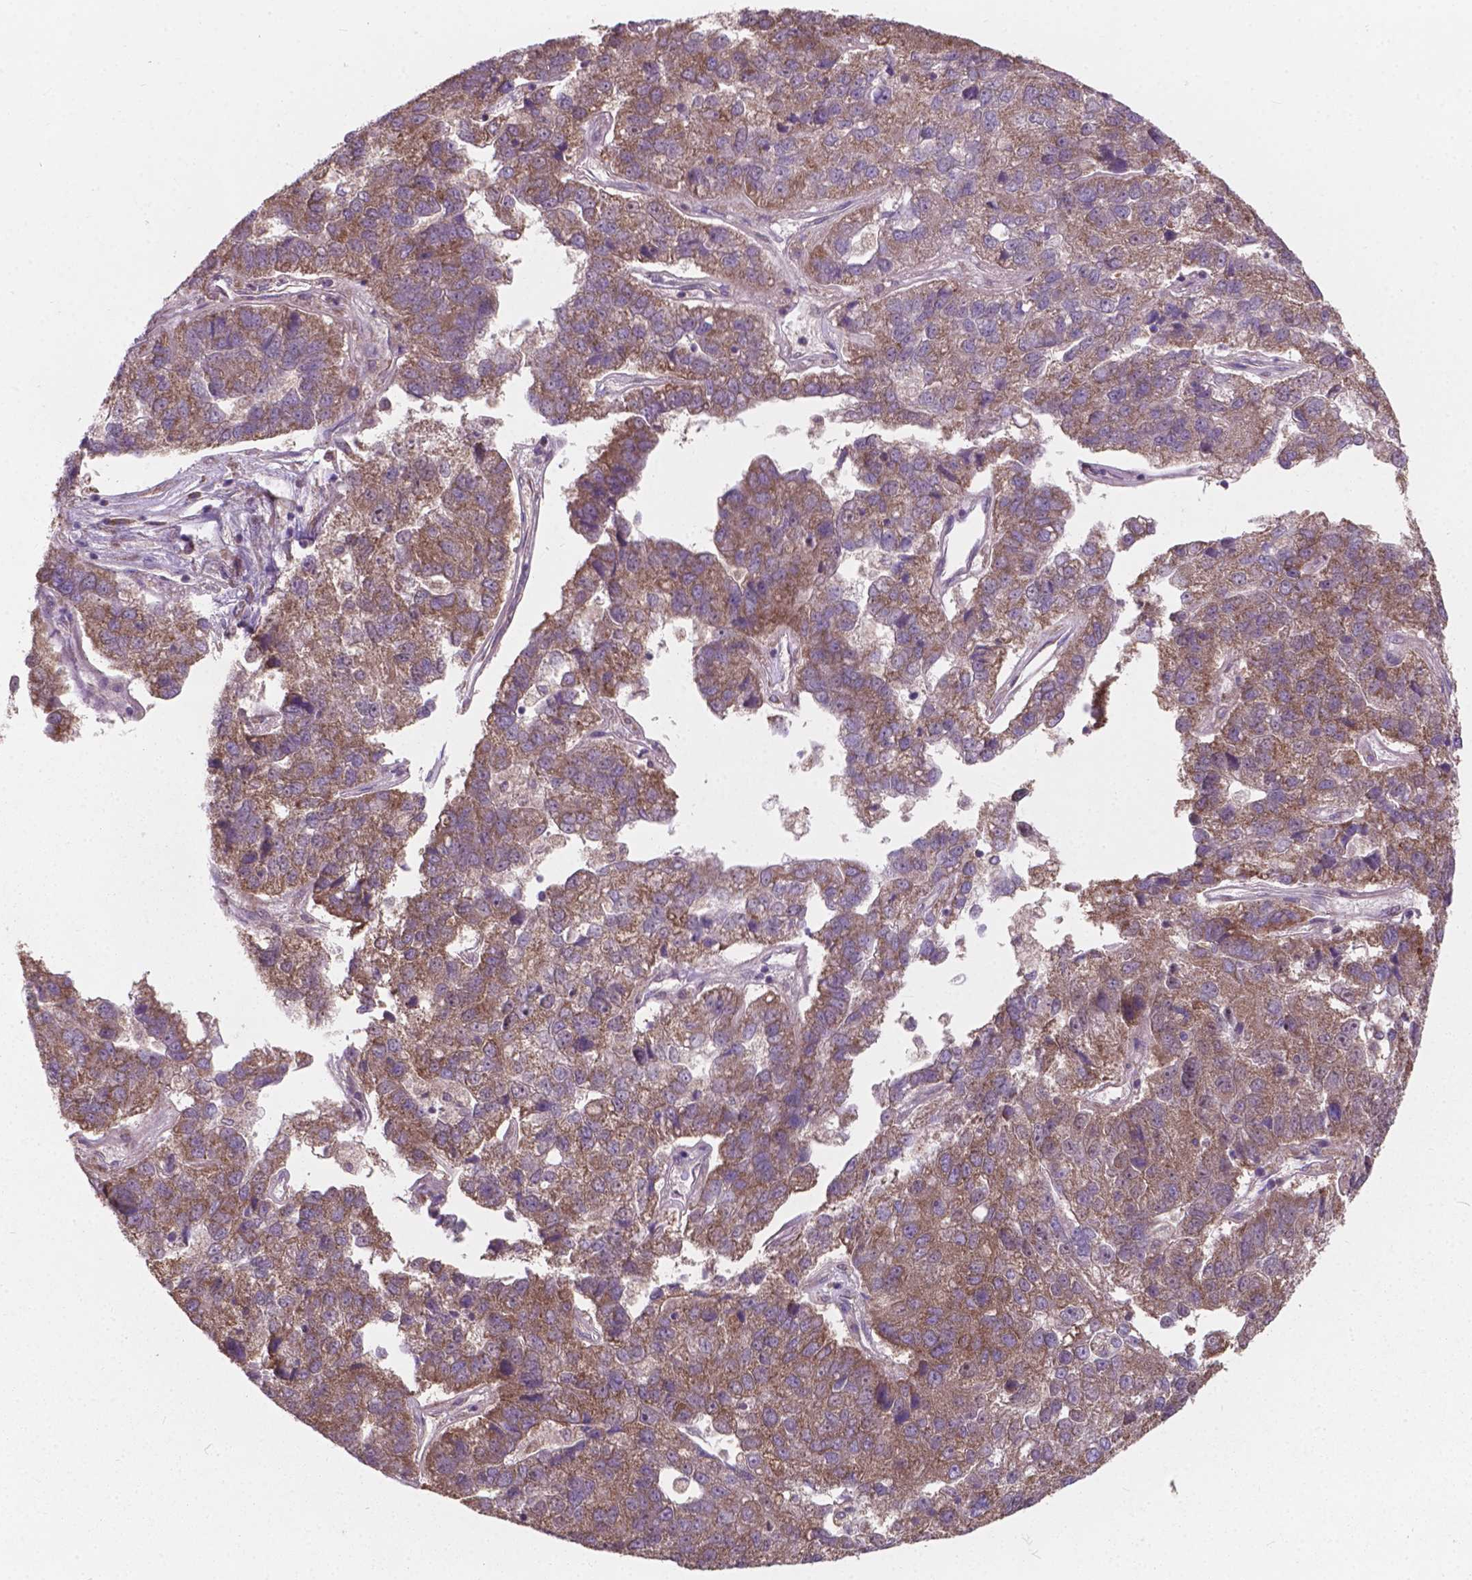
{"staining": {"intensity": "moderate", "quantity": "25%-75%", "location": "cytoplasmic/membranous"}, "tissue": "pancreatic cancer", "cell_type": "Tumor cells", "image_type": "cancer", "snomed": [{"axis": "morphology", "description": "Adenocarcinoma, NOS"}, {"axis": "topography", "description": "Pancreas"}], "caption": "Immunohistochemical staining of human pancreatic cancer shows medium levels of moderate cytoplasmic/membranous protein positivity in about 25%-75% of tumor cells.", "gene": "MRPL33", "patient": {"sex": "female", "age": 61}}